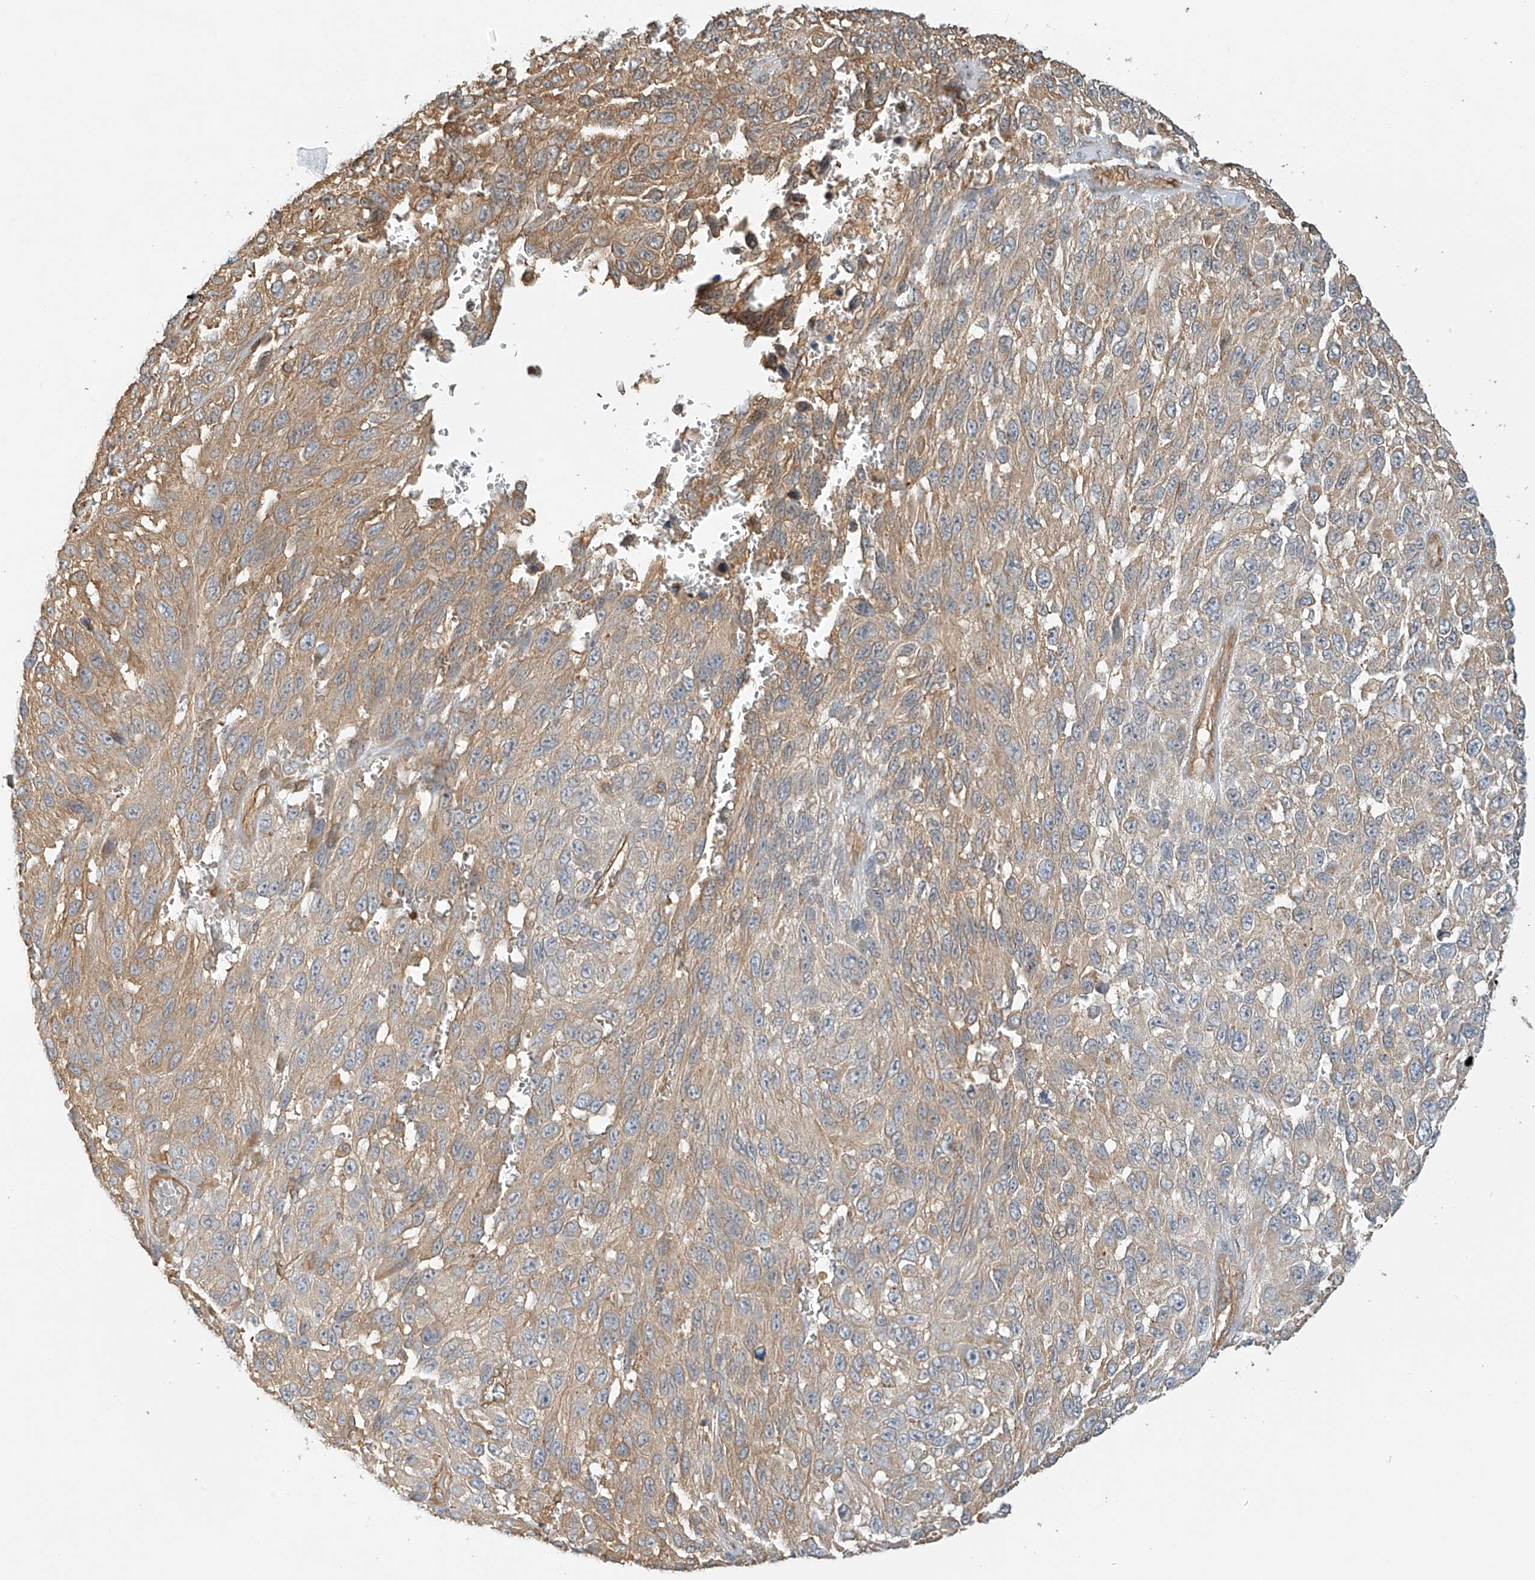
{"staining": {"intensity": "weak", "quantity": "25%-75%", "location": "cytoplasmic/membranous"}, "tissue": "melanoma", "cell_type": "Tumor cells", "image_type": "cancer", "snomed": [{"axis": "morphology", "description": "Malignant melanoma, NOS"}, {"axis": "topography", "description": "Skin"}], "caption": "Immunohistochemistry (IHC) of melanoma reveals low levels of weak cytoplasmic/membranous positivity in about 25%-75% of tumor cells.", "gene": "CSMD3", "patient": {"sex": "female", "age": 96}}